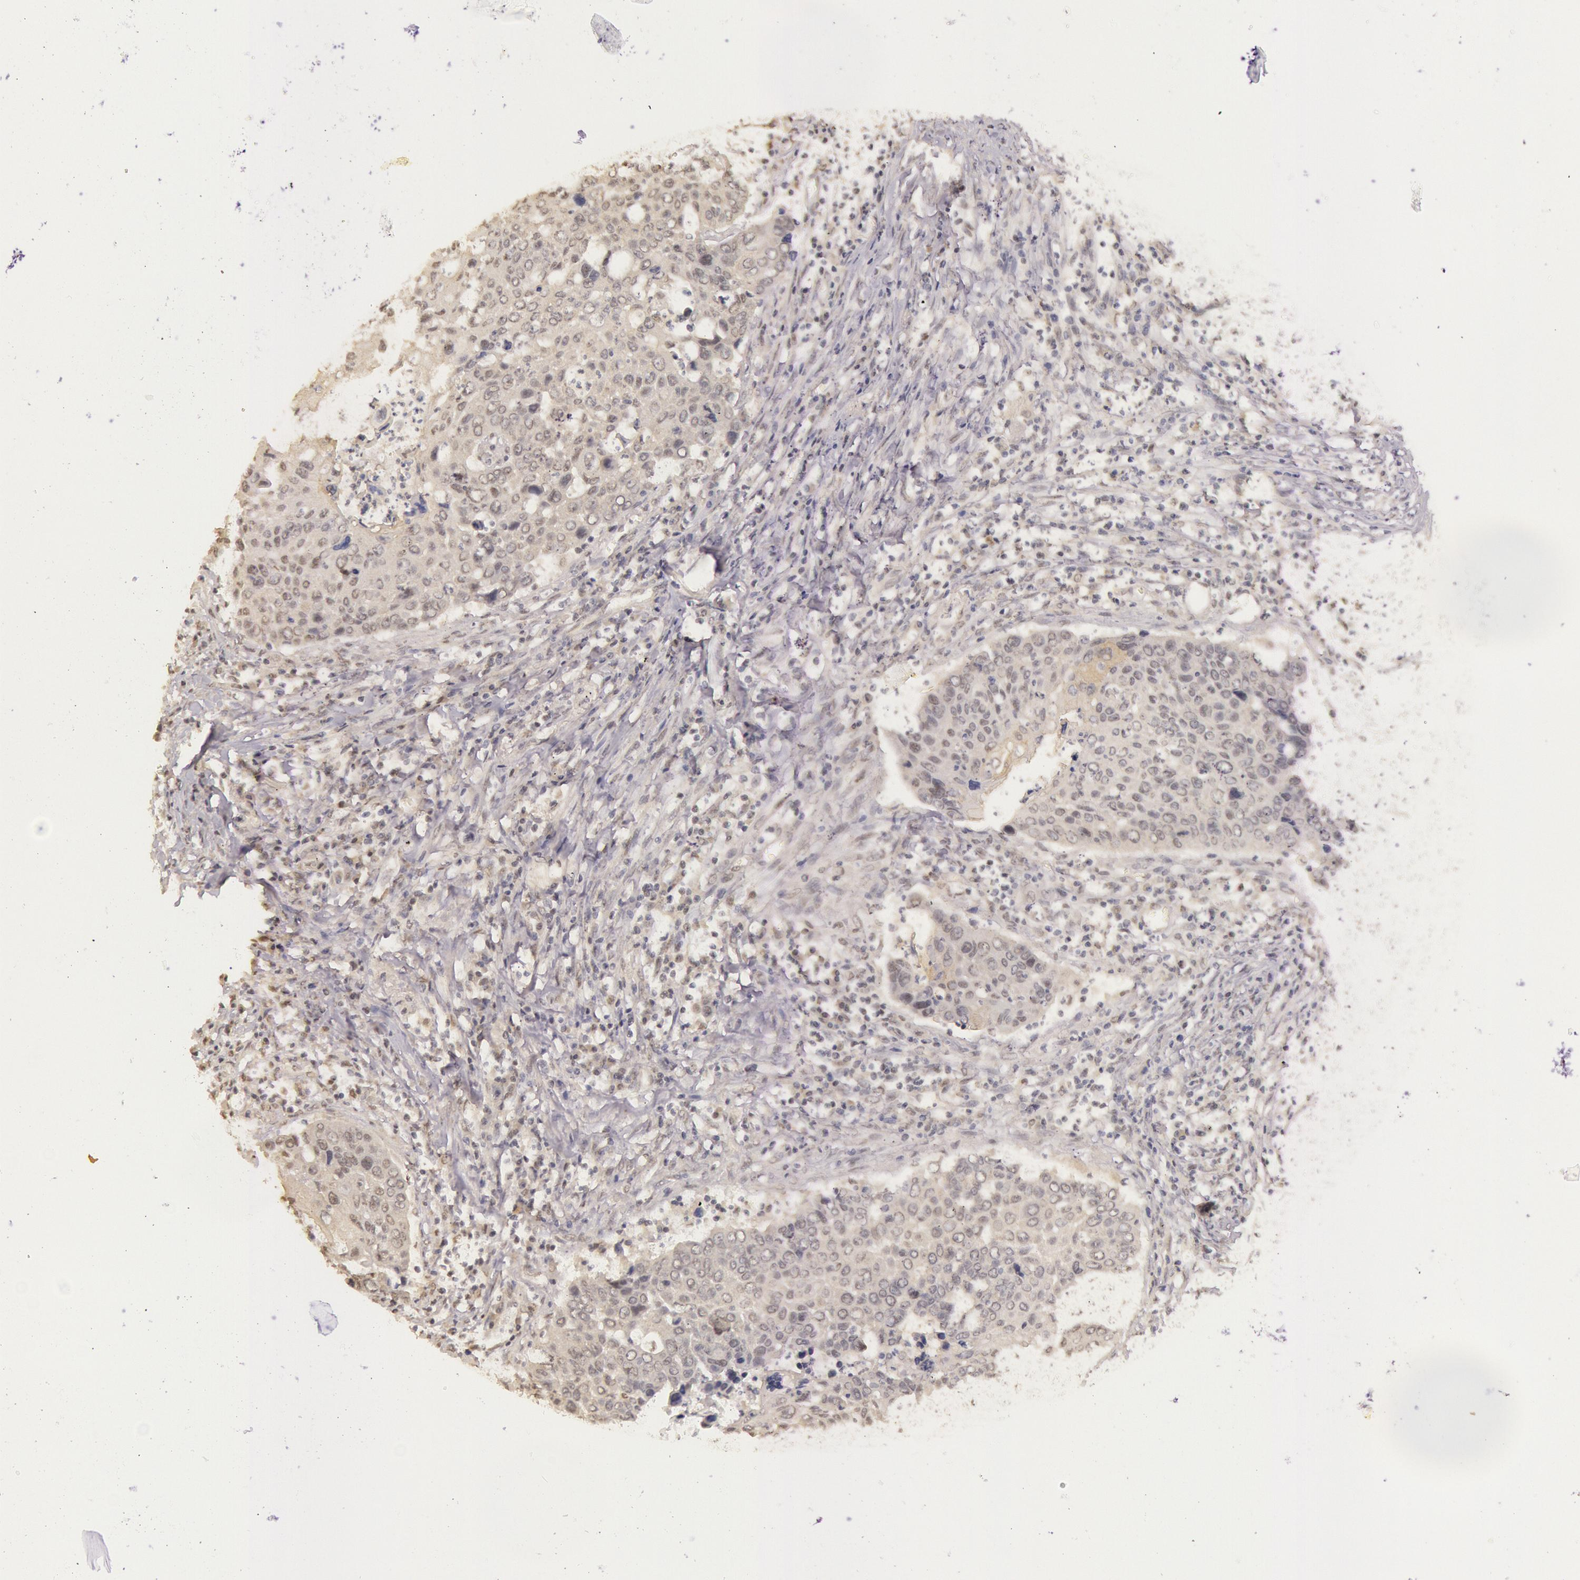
{"staining": {"intensity": "negative", "quantity": "none", "location": "none"}, "tissue": "lung cancer", "cell_type": "Tumor cells", "image_type": "cancer", "snomed": [{"axis": "morphology", "description": "Squamous cell carcinoma, NOS"}, {"axis": "topography", "description": "Lung"}], "caption": "The histopathology image reveals no significant expression in tumor cells of squamous cell carcinoma (lung). Brightfield microscopy of IHC stained with DAB (brown) and hematoxylin (blue), captured at high magnification.", "gene": "RTL10", "patient": {"sex": "male", "age": 68}}